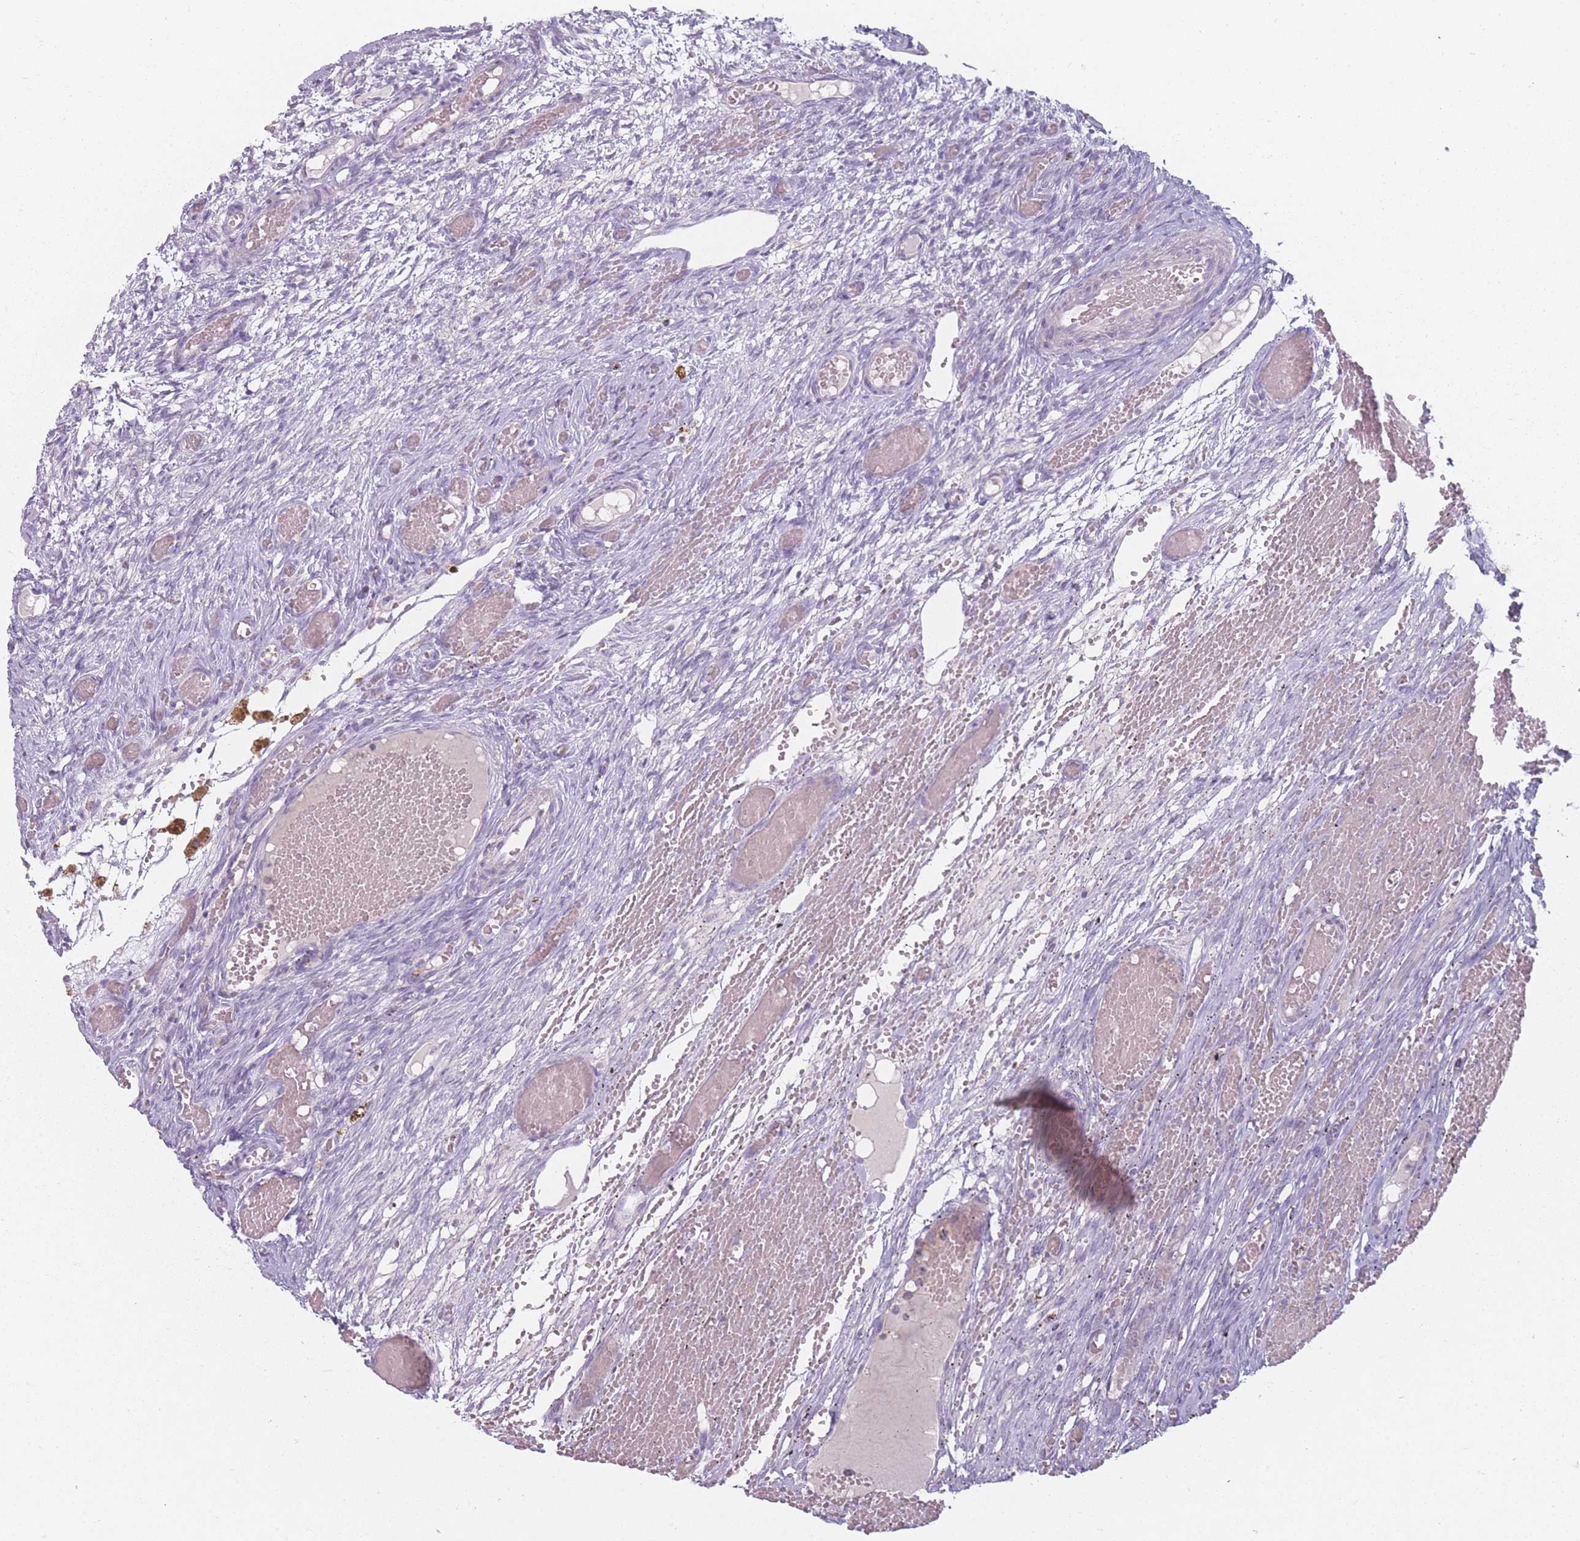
{"staining": {"intensity": "negative", "quantity": "none", "location": "none"}, "tissue": "ovary", "cell_type": "Follicle cells", "image_type": "normal", "snomed": [{"axis": "morphology", "description": "Adenocarcinoma, NOS"}, {"axis": "topography", "description": "Endometrium"}], "caption": "The image reveals no staining of follicle cells in benign ovary.", "gene": "PEX11B", "patient": {"sex": "female", "age": 32}}